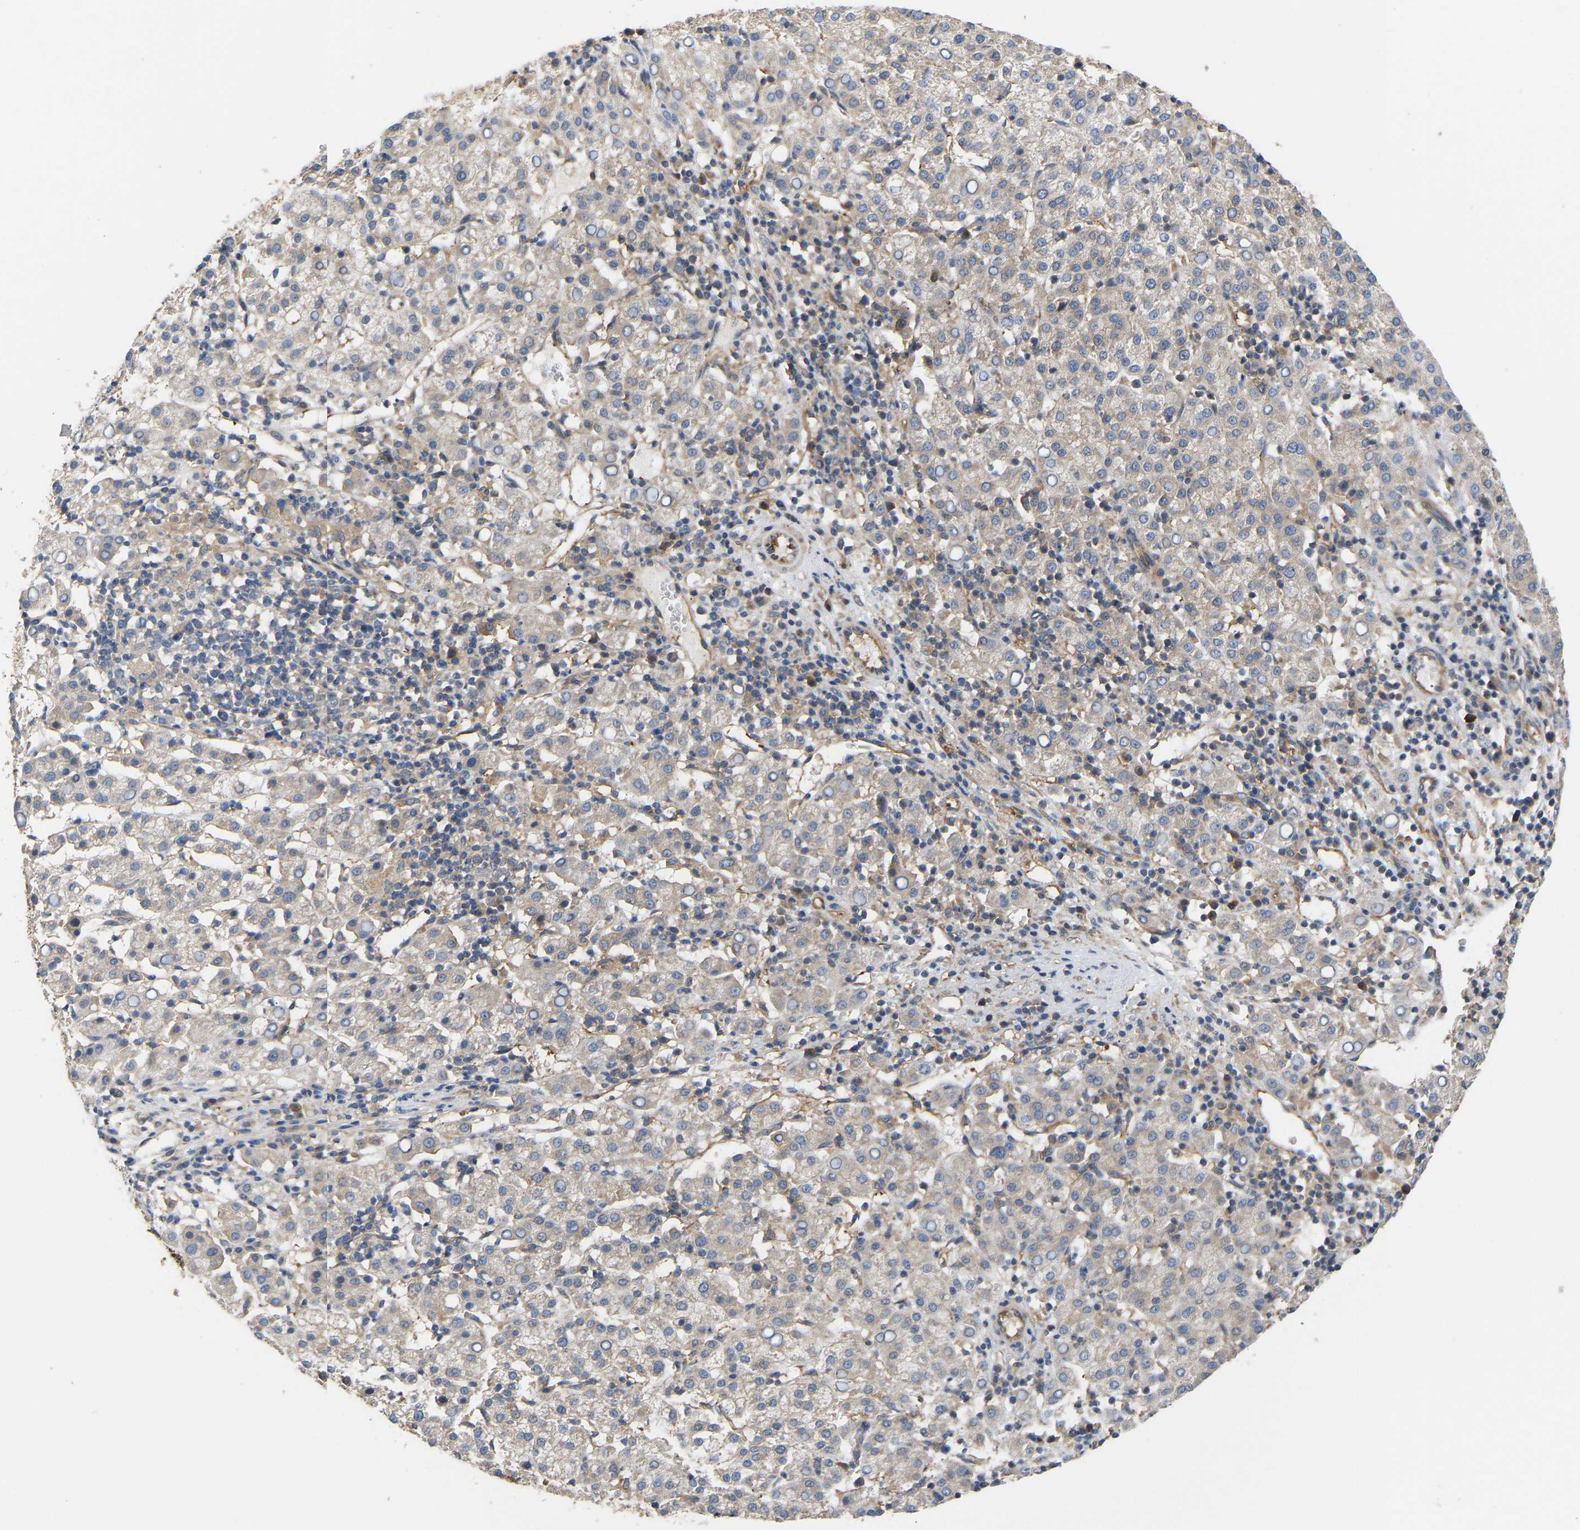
{"staining": {"intensity": "weak", "quantity": "<25%", "location": "cytoplasmic/membranous"}, "tissue": "liver cancer", "cell_type": "Tumor cells", "image_type": "cancer", "snomed": [{"axis": "morphology", "description": "Carcinoma, Hepatocellular, NOS"}, {"axis": "topography", "description": "Liver"}], "caption": "DAB immunohistochemical staining of liver hepatocellular carcinoma shows no significant expression in tumor cells. (Stains: DAB (3,3'-diaminobenzidine) immunohistochemistry with hematoxylin counter stain, Microscopy: brightfield microscopy at high magnification).", "gene": "LAPTM4B", "patient": {"sex": "female", "age": 58}}